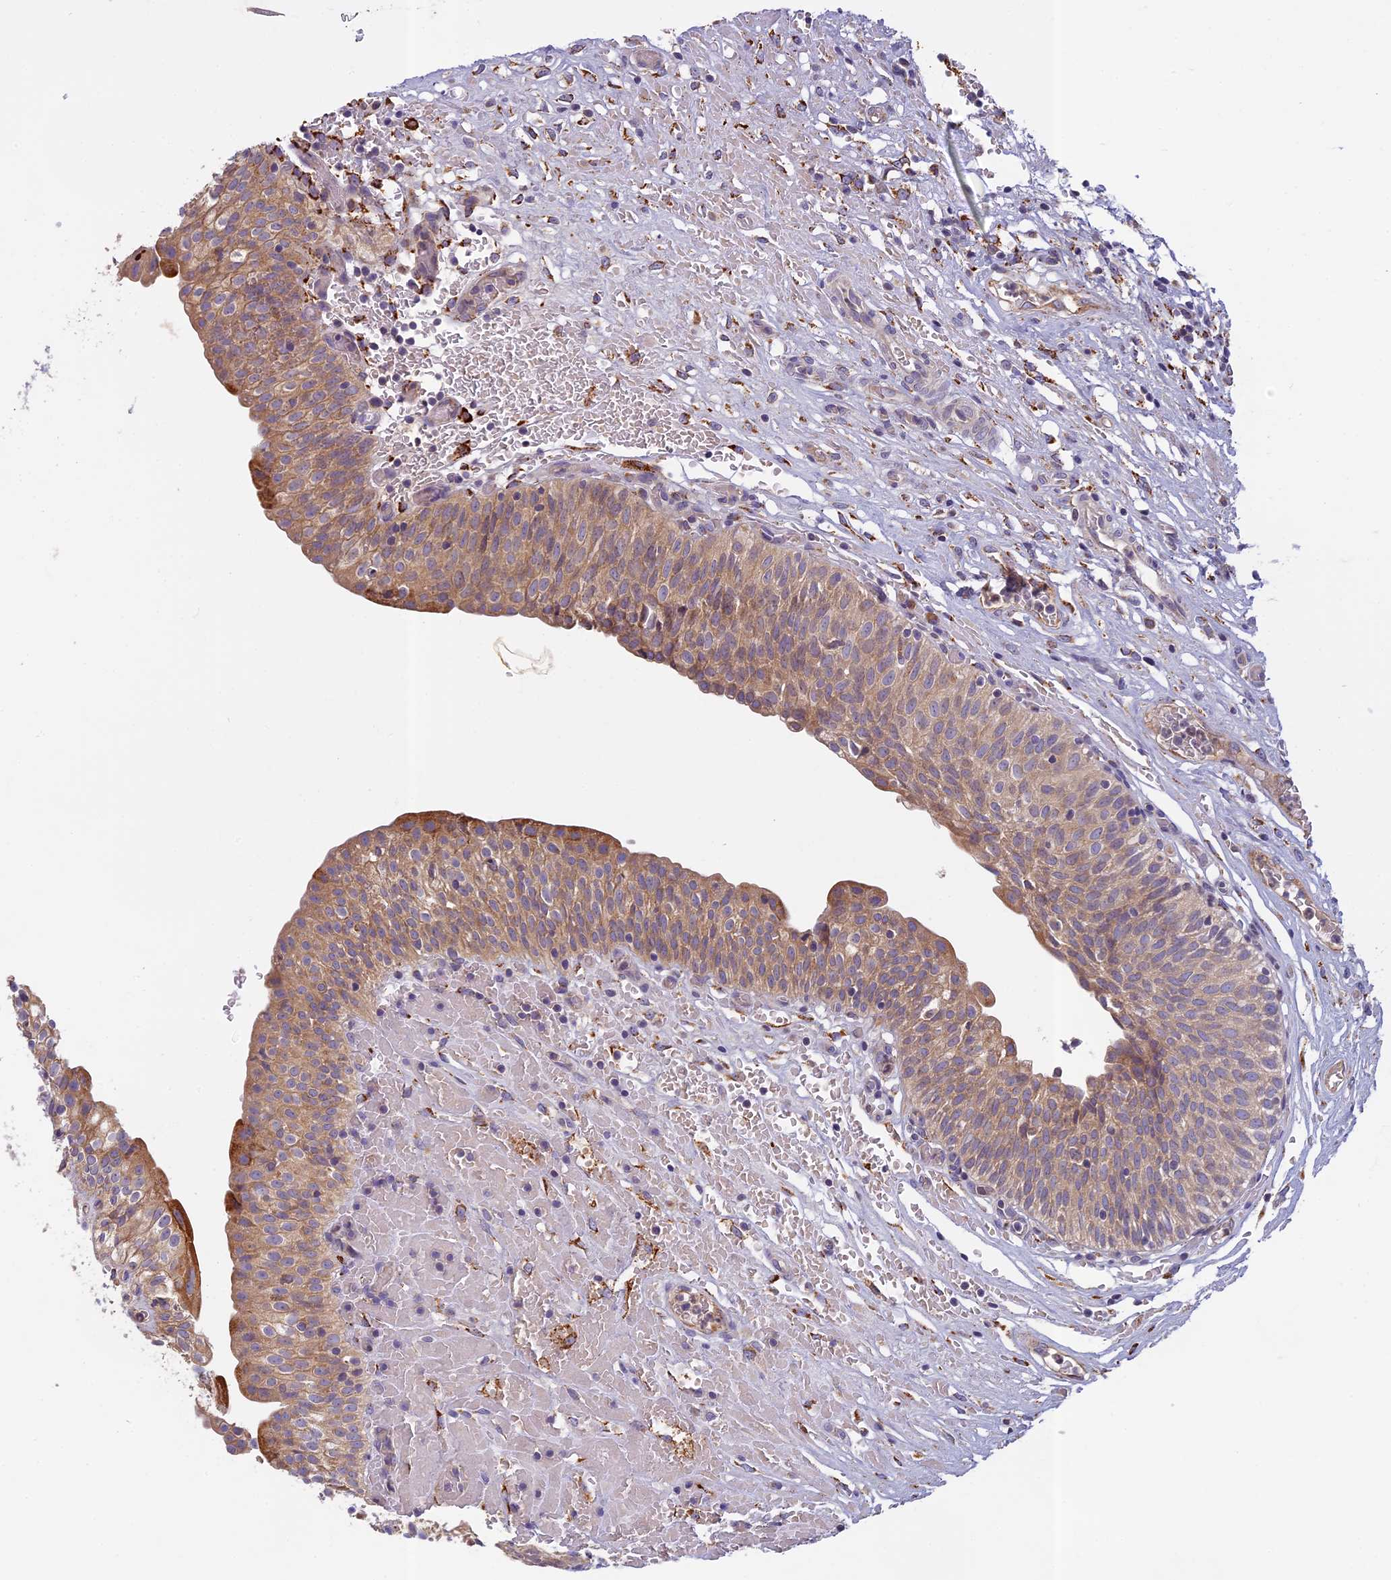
{"staining": {"intensity": "strong", "quantity": "<25%", "location": "cytoplasmic/membranous"}, "tissue": "urinary bladder", "cell_type": "Urothelial cells", "image_type": "normal", "snomed": [{"axis": "morphology", "description": "Normal tissue, NOS"}, {"axis": "topography", "description": "Urinary bladder"}], "caption": "This is a micrograph of IHC staining of normal urinary bladder, which shows strong staining in the cytoplasmic/membranous of urothelial cells.", "gene": "SEMA7A", "patient": {"sex": "male", "age": 55}}